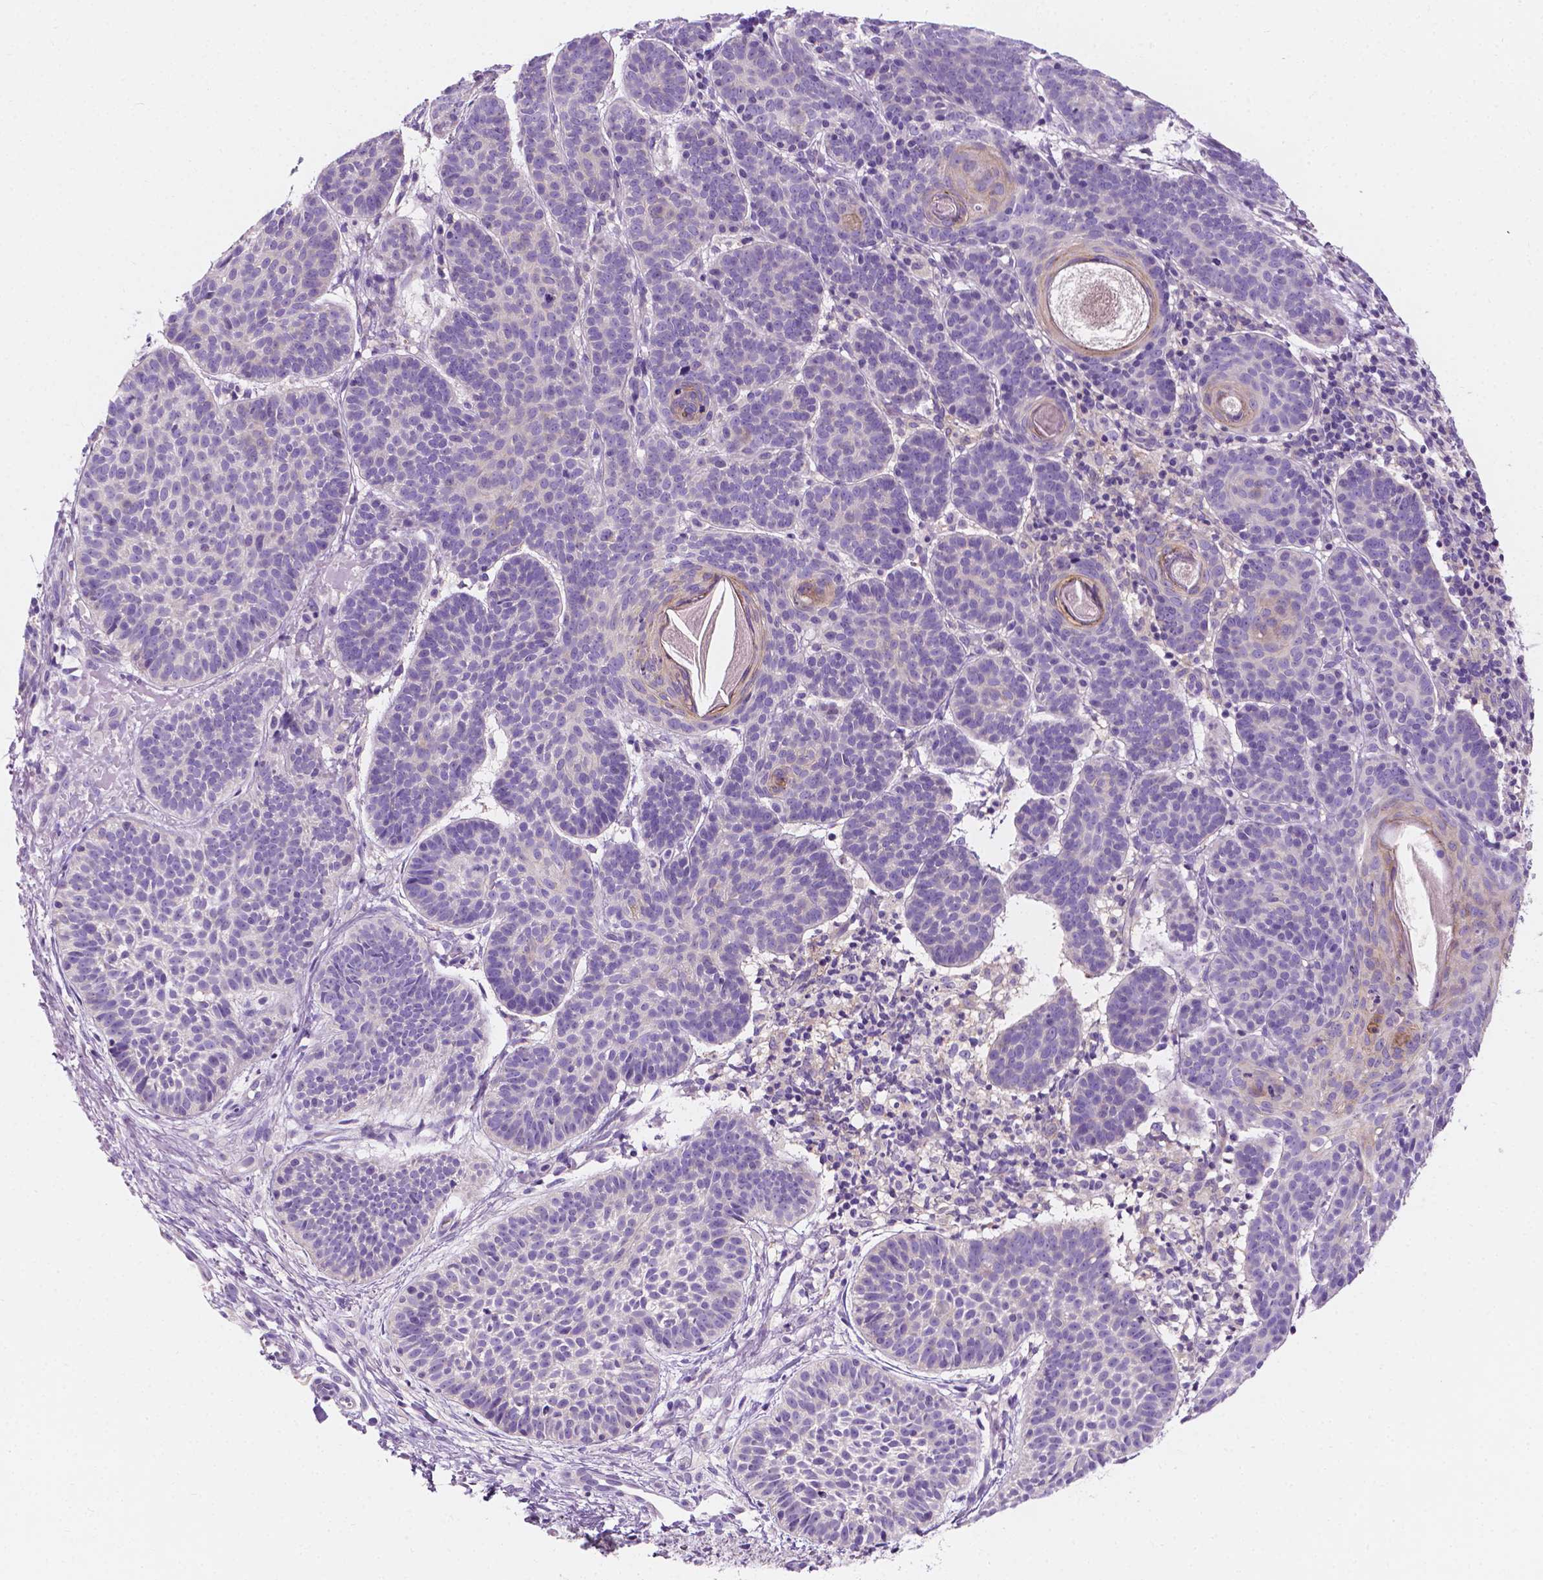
{"staining": {"intensity": "negative", "quantity": "none", "location": "none"}, "tissue": "skin cancer", "cell_type": "Tumor cells", "image_type": "cancer", "snomed": [{"axis": "morphology", "description": "Basal cell carcinoma"}, {"axis": "topography", "description": "Skin"}], "caption": "There is no significant staining in tumor cells of skin cancer (basal cell carcinoma).", "gene": "SIRT2", "patient": {"sex": "male", "age": 72}}